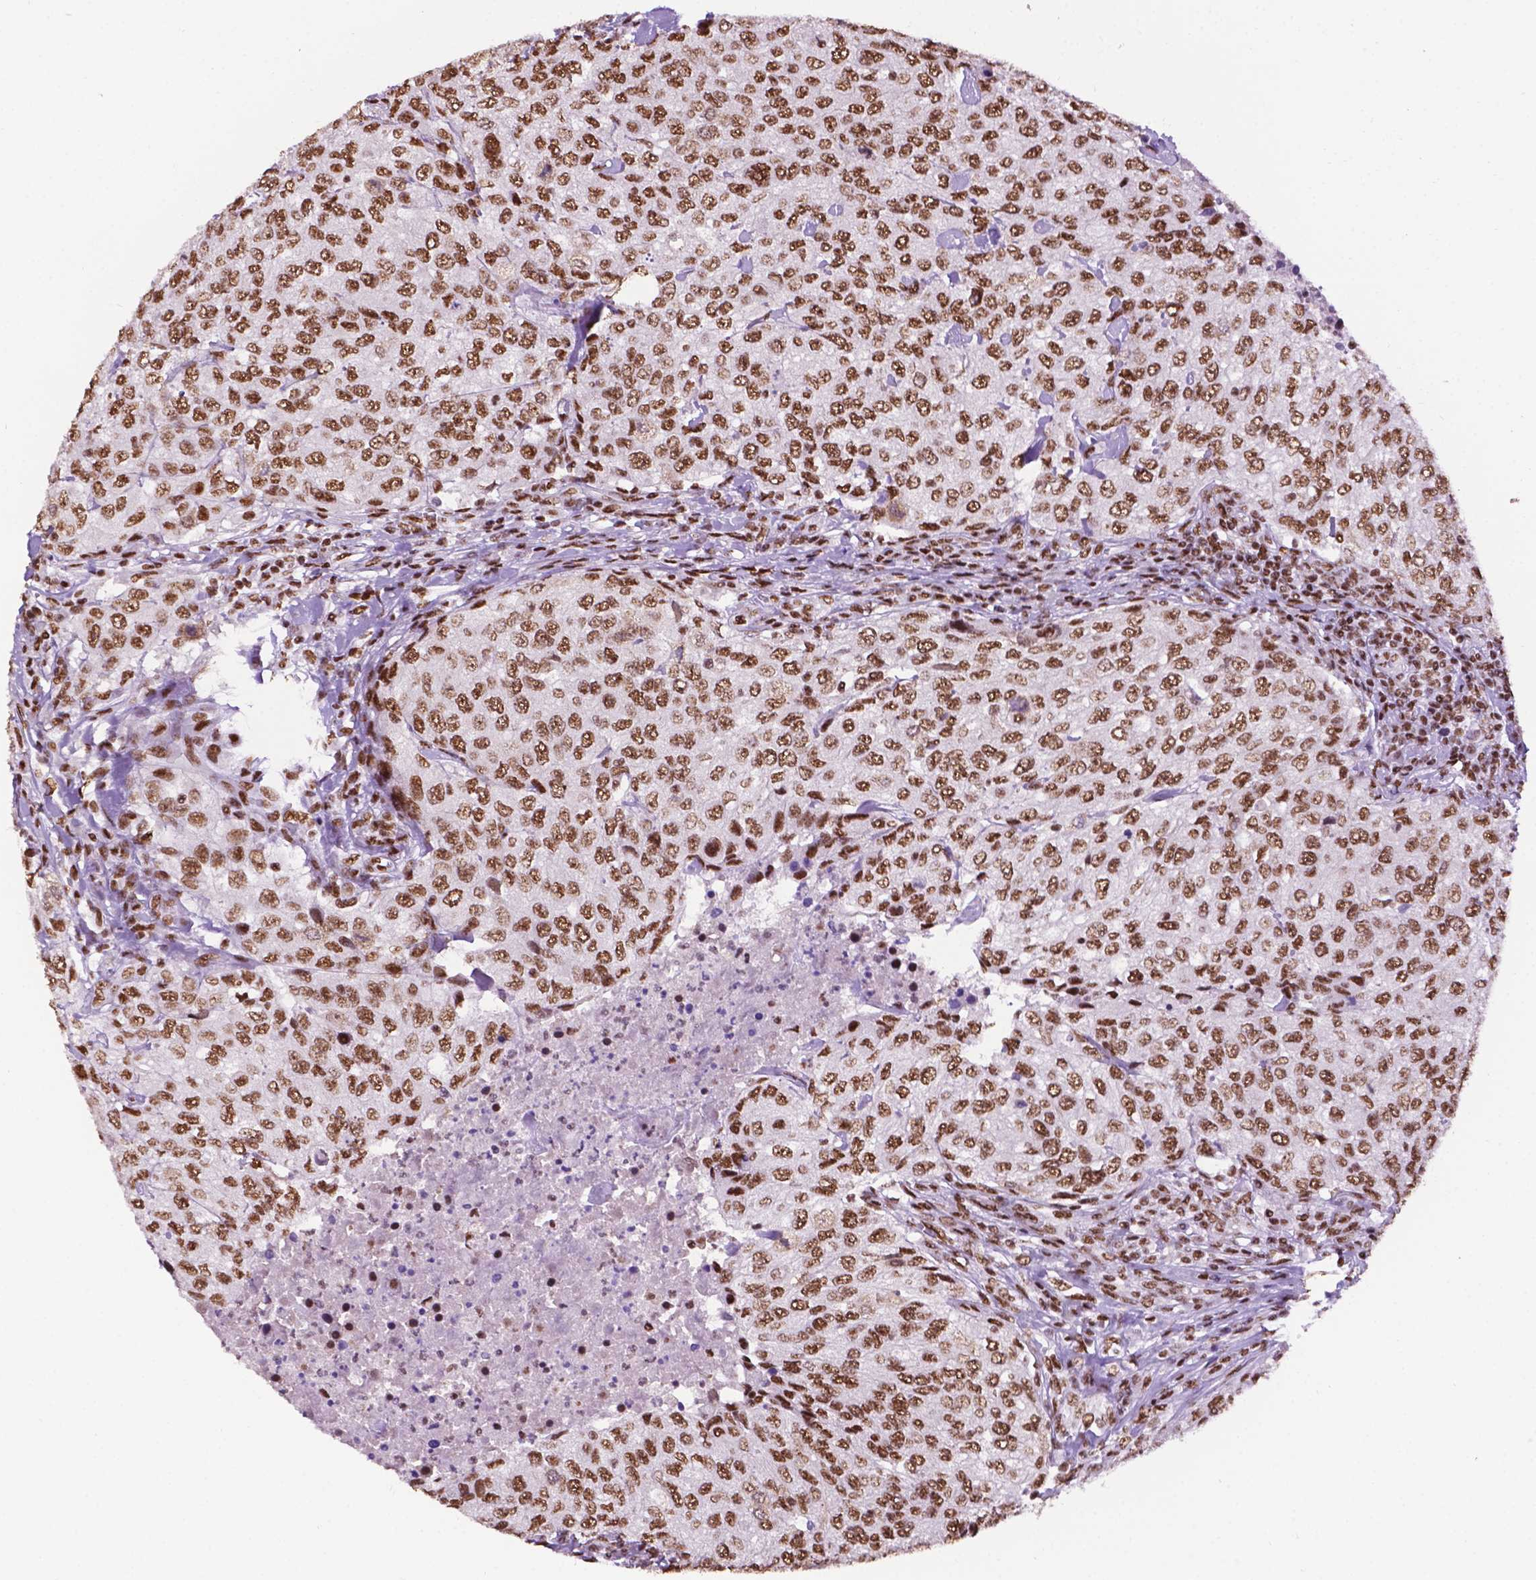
{"staining": {"intensity": "moderate", "quantity": ">75%", "location": "nuclear"}, "tissue": "urothelial cancer", "cell_type": "Tumor cells", "image_type": "cancer", "snomed": [{"axis": "morphology", "description": "Urothelial carcinoma, High grade"}, {"axis": "topography", "description": "Urinary bladder"}], "caption": "Tumor cells reveal moderate nuclear positivity in approximately >75% of cells in urothelial cancer.", "gene": "CCAR2", "patient": {"sex": "female", "age": 78}}